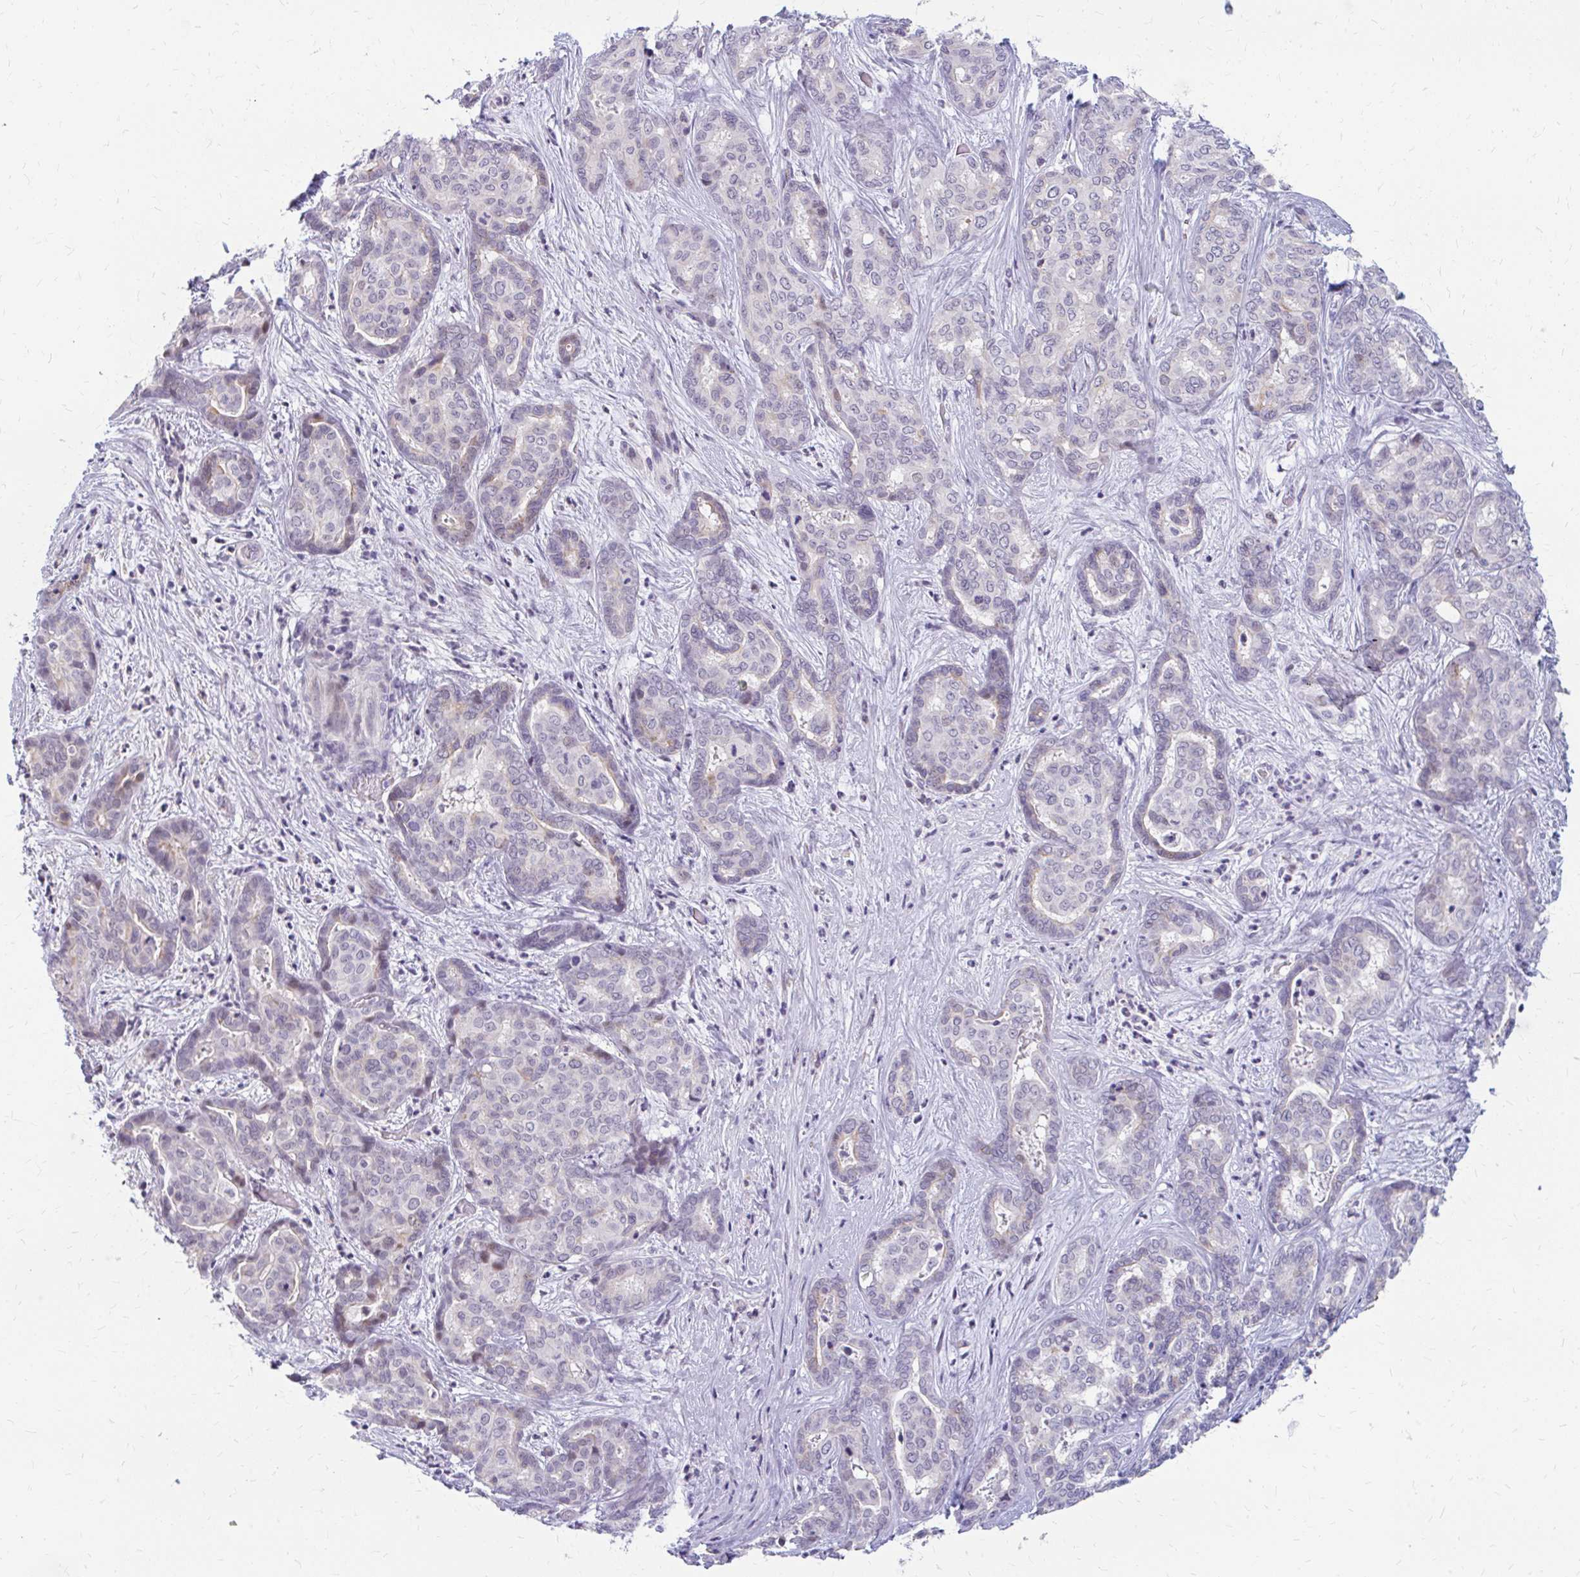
{"staining": {"intensity": "weak", "quantity": "<25%", "location": "cytoplasmic/membranous,nuclear"}, "tissue": "liver cancer", "cell_type": "Tumor cells", "image_type": "cancer", "snomed": [{"axis": "morphology", "description": "Cholangiocarcinoma"}, {"axis": "topography", "description": "Liver"}], "caption": "Image shows no protein positivity in tumor cells of liver cancer (cholangiocarcinoma) tissue. (Stains: DAB (3,3'-diaminobenzidine) IHC with hematoxylin counter stain, Microscopy: brightfield microscopy at high magnification).", "gene": "RGS16", "patient": {"sex": "female", "age": 64}}